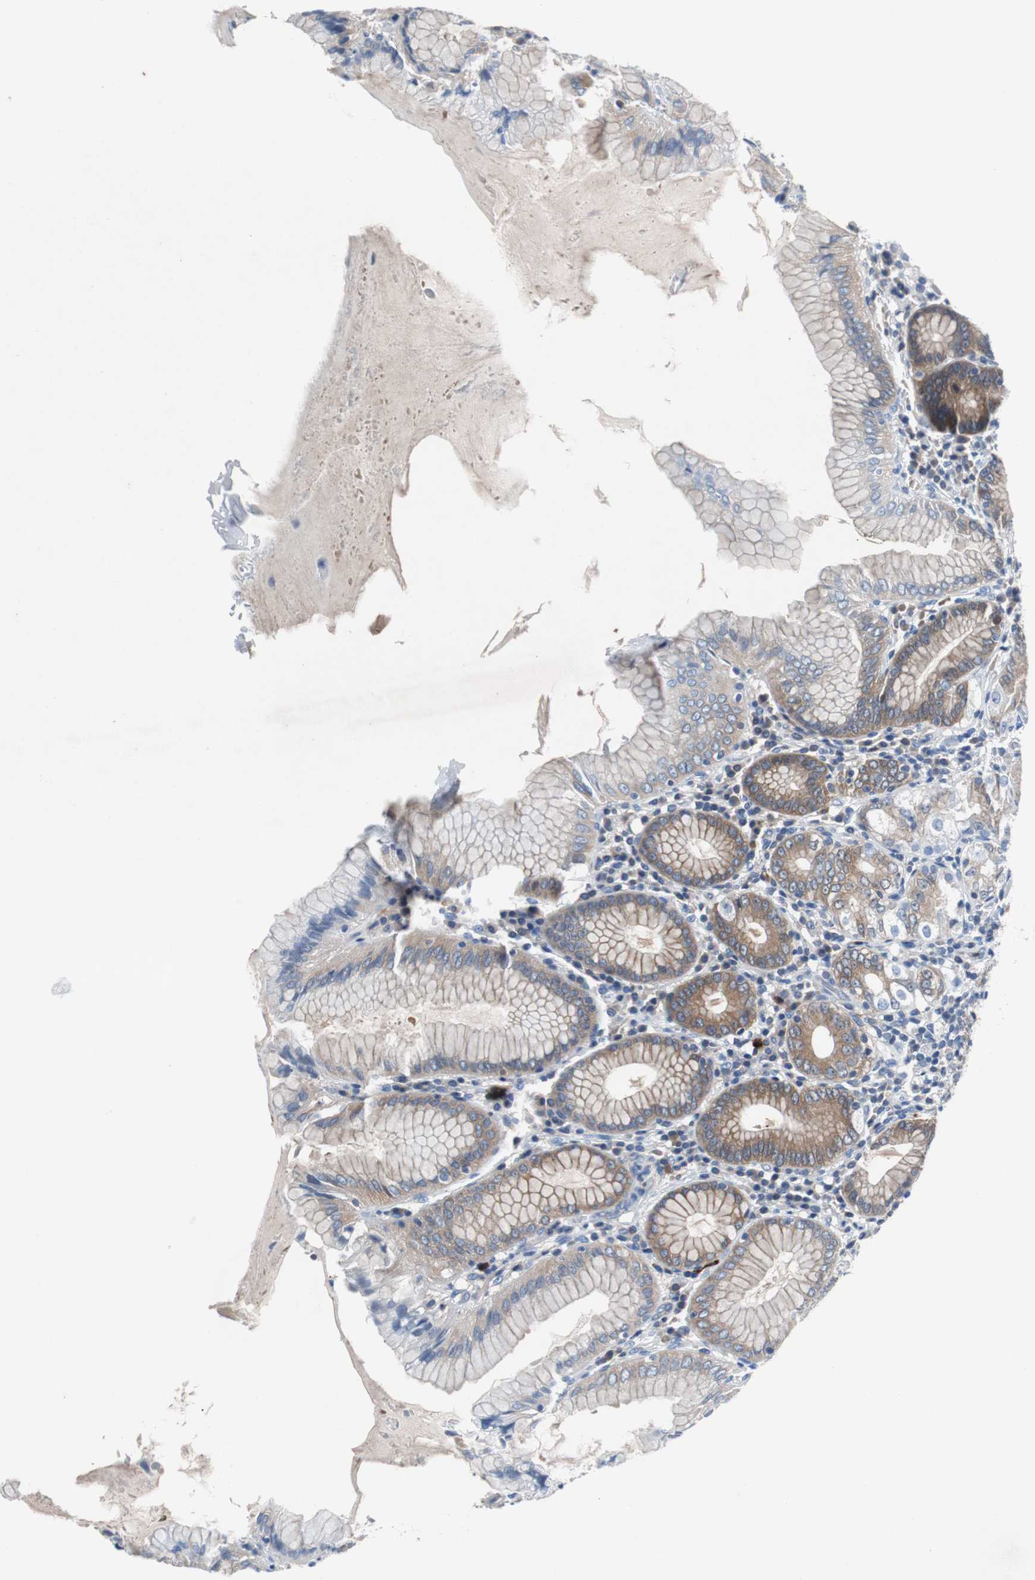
{"staining": {"intensity": "moderate", "quantity": ">75%", "location": "cytoplasmic/membranous"}, "tissue": "stomach", "cell_type": "Glandular cells", "image_type": "normal", "snomed": [{"axis": "morphology", "description": "Normal tissue, NOS"}, {"axis": "topography", "description": "Stomach, lower"}], "caption": "Human stomach stained with a brown dye reveals moderate cytoplasmic/membranous positive positivity in approximately >75% of glandular cells.", "gene": "EEF2K", "patient": {"sex": "female", "age": 76}}